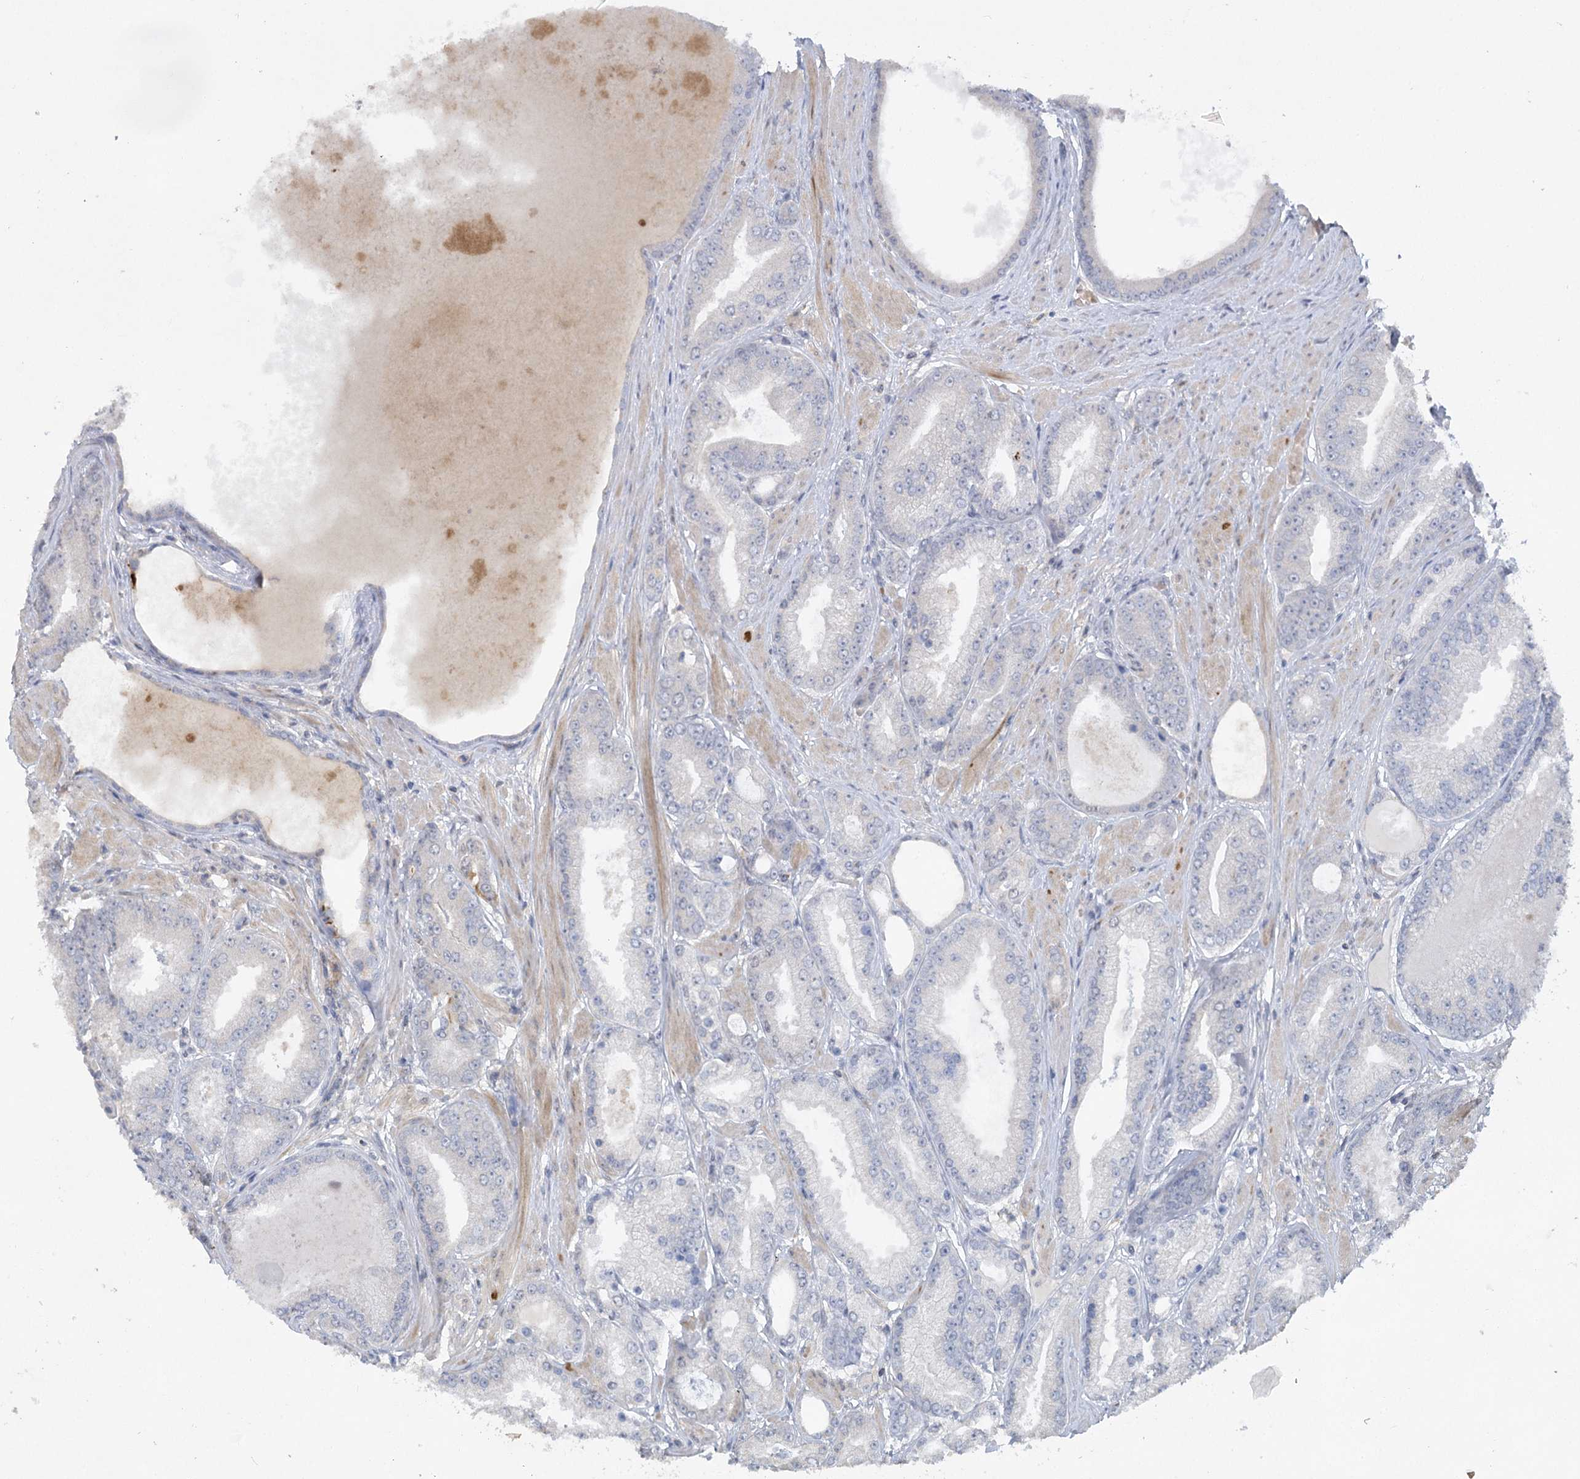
{"staining": {"intensity": "negative", "quantity": "none", "location": "none"}, "tissue": "prostate cancer", "cell_type": "Tumor cells", "image_type": "cancer", "snomed": [{"axis": "morphology", "description": "Adenocarcinoma, High grade"}, {"axis": "topography", "description": "Prostate"}], "caption": "Immunohistochemistry (IHC) of human prostate cancer demonstrates no staining in tumor cells.", "gene": "TRAF3IP1", "patient": {"sex": "male", "age": 59}}